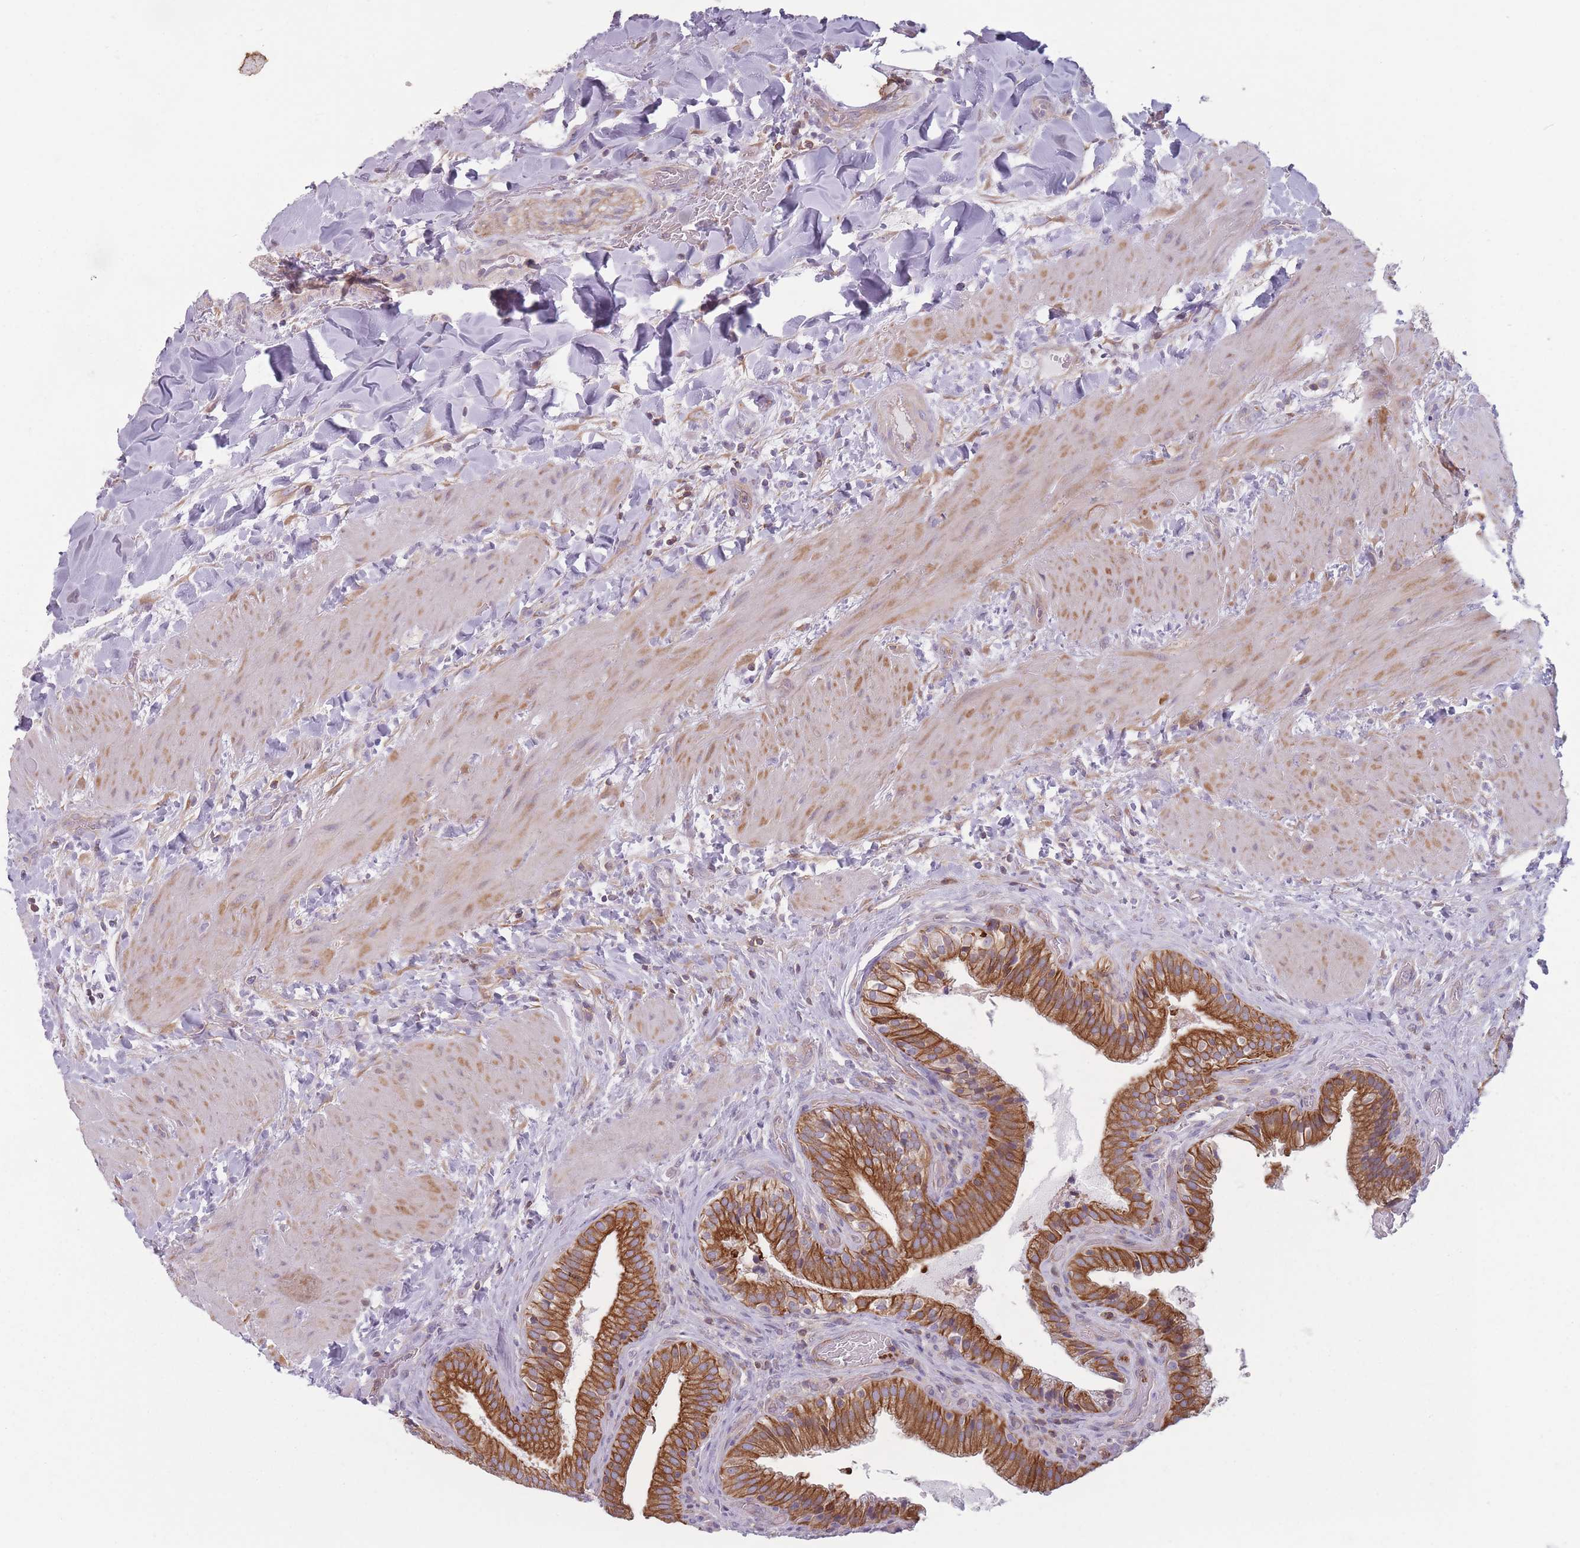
{"staining": {"intensity": "strong", "quantity": ">75%", "location": "cytoplasmic/membranous"}, "tissue": "gallbladder", "cell_type": "Glandular cells", "image_type": "normal", "snomed": [{"axis": "morphology", "description": "Normal tissue, NOS"}, {"axis": "topography", "description": "Gallbladder"}], "caption": "DAB immunohistochemical staining of normal human gallbladder demonstrates strong cytoplasmic/membranous protein positivity in about >75% of glandular cells. Using DAB (brown) and hematoxylin (blue) stains, captured at high magnification using brightfield microscopy.", "gene": "HSBP1L1", "patient": {"sex": "male", "age": 24}}